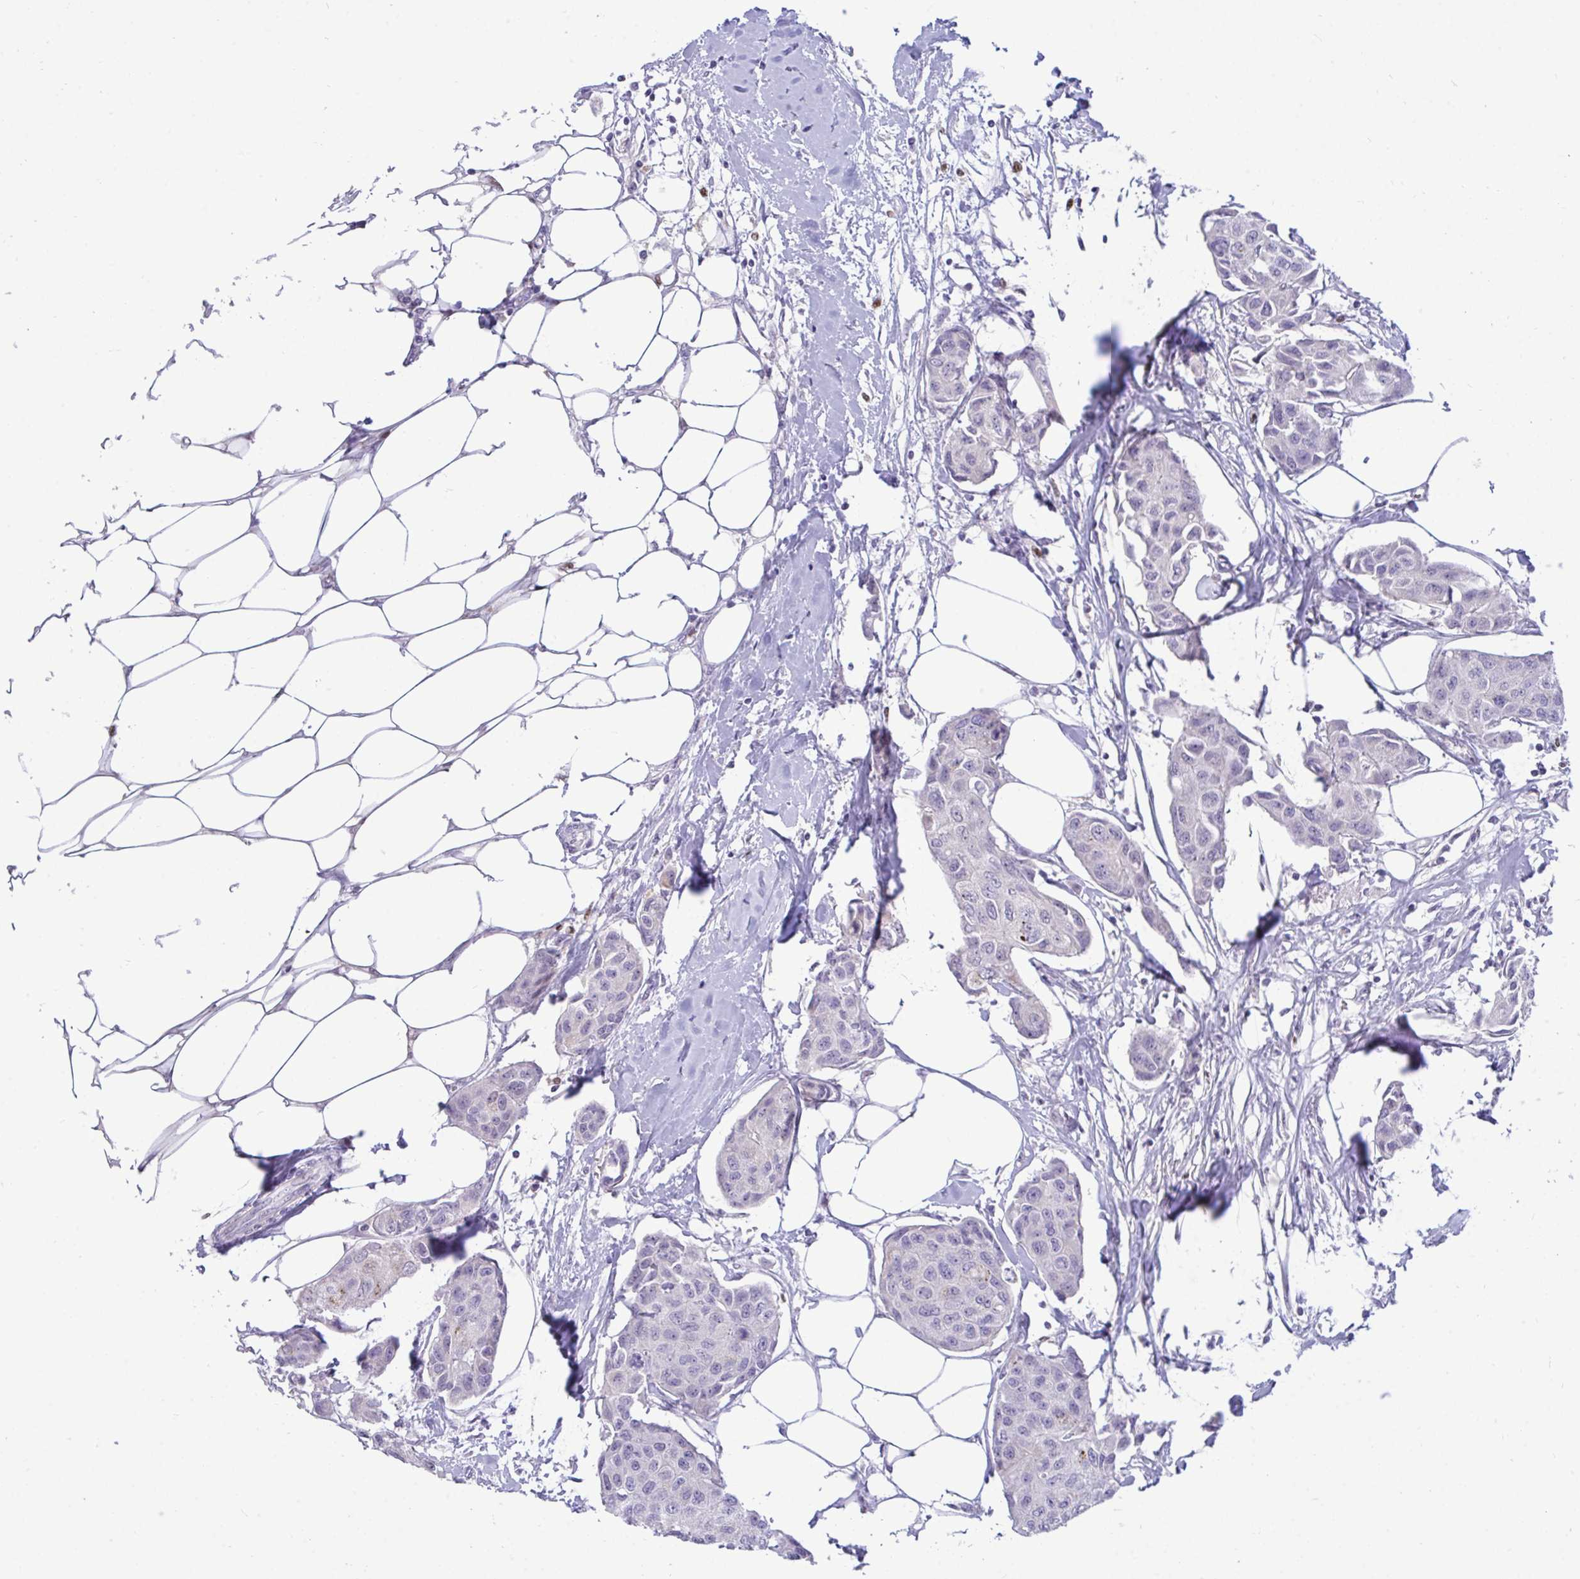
{"staining": {"intensity": "negative", "quantity": "none", "location": "none"}, "tissue": "breast cancer", "cell_type": "Tumor cells", "image_type": "cancer", "snomed": [{"axis": "morphology", "description": "Duct carcinoma"}, {"axis": "topography", "description": "Breast"}, {"axis": "topography", "description": "Lymph node"}], "caption": "This photomicrograph is of breast invasive ductal carcinoma stained with immunohistochemistry to label a protein in brown with the nuclei are counter-stained blue. There is no staining in tumor cells.", "gene": "EPOP", "patient": {"sex": "female", "age": 80}}